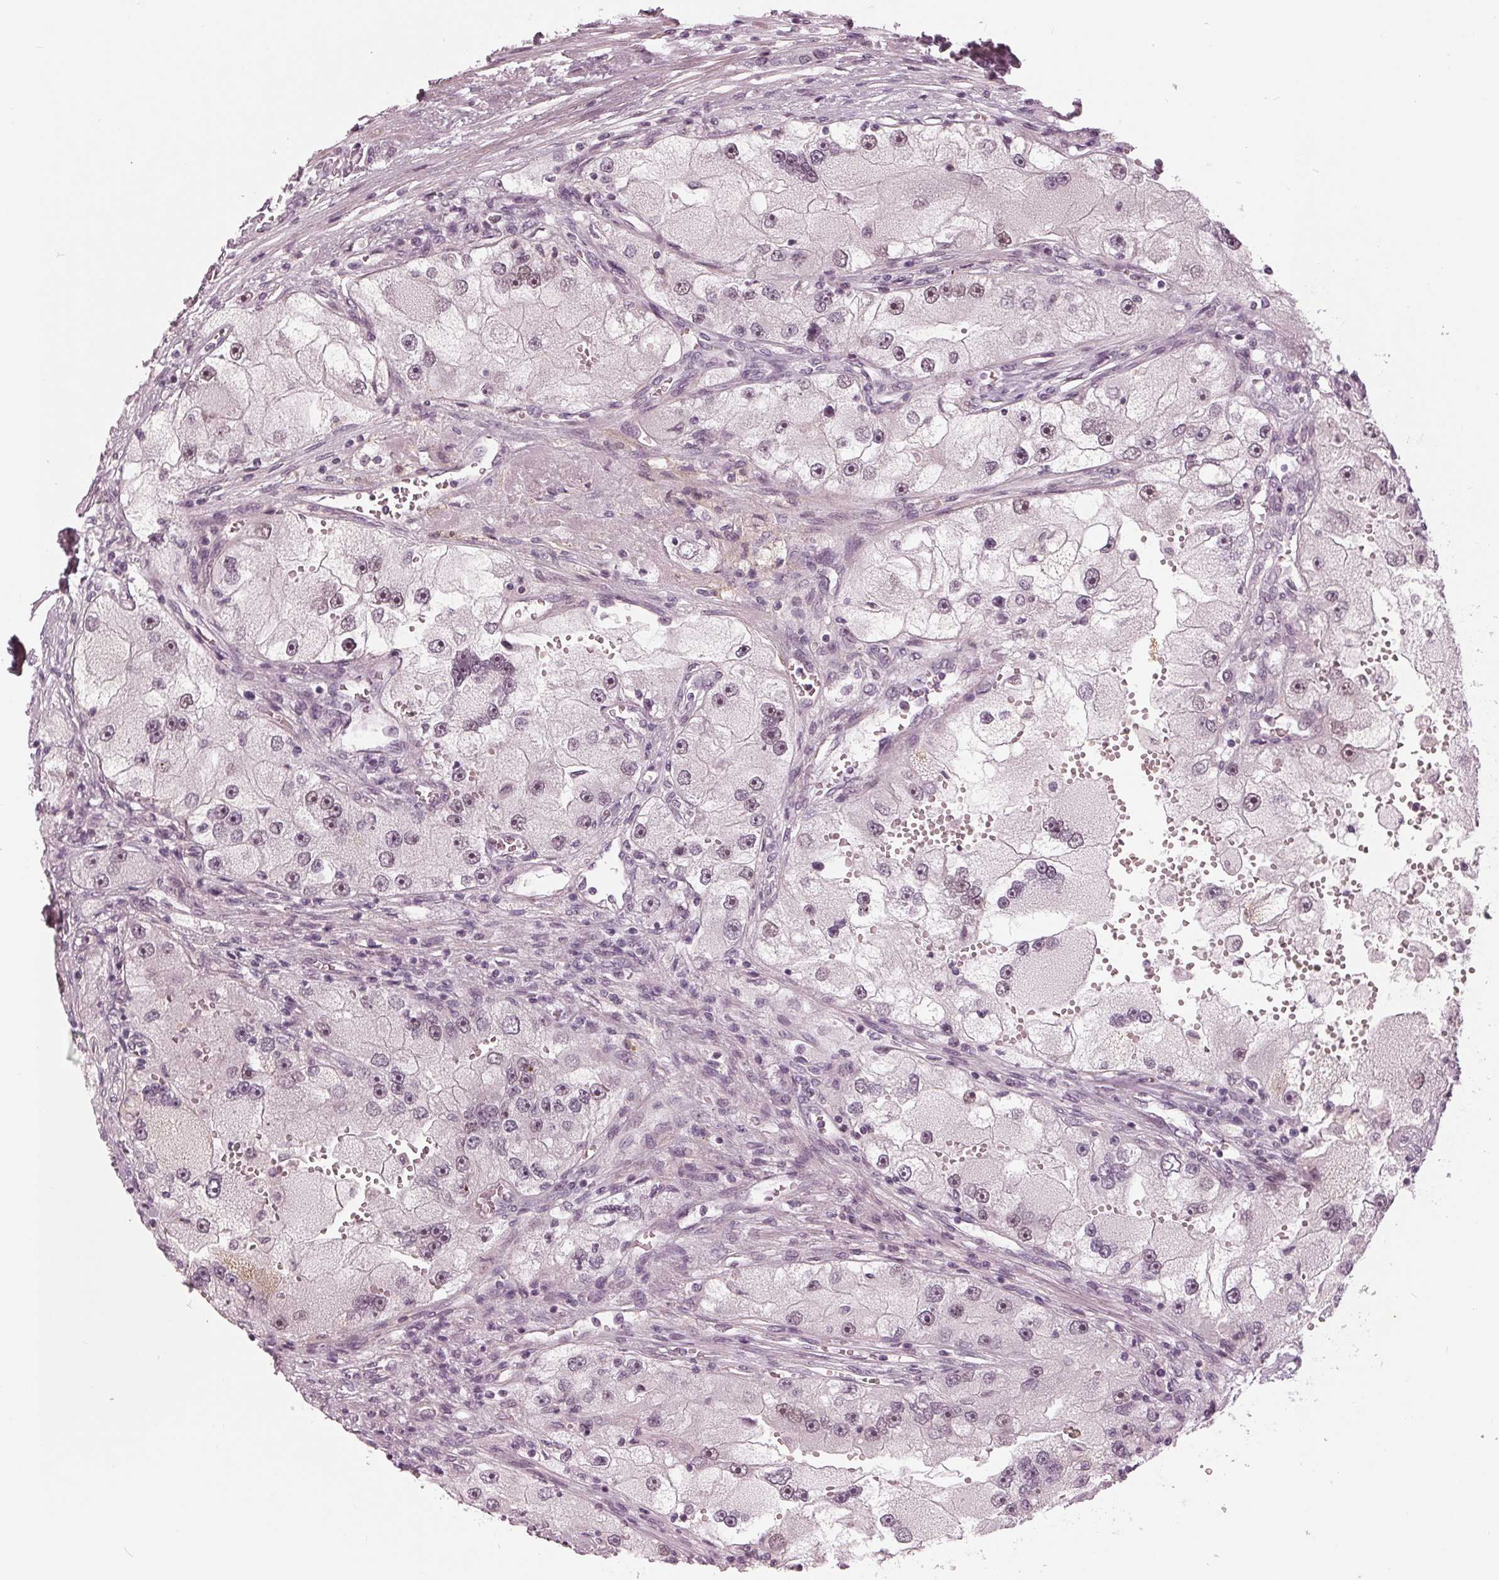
{"staining": {"intensity": "moderate", "quantity": "<25%", "location": "nuclear"}, "tissue": "renal cancer", "cell_type": "Tumor cells", "image_type": "cancer", "snomed": [{"axis": "morphology", "description": "Adenocarcinoma, NOS"}, {"axis": "topography", "description": "Kidney"}], "caption": "This image shows immunohistochemistry (IHC) staining of human adenocarcinoma (renal), with low moderate nuclear staining in about <25% of tumor cells.", "gene": "DNMT3L", "patient": {"sex": "male", "age": 63}}